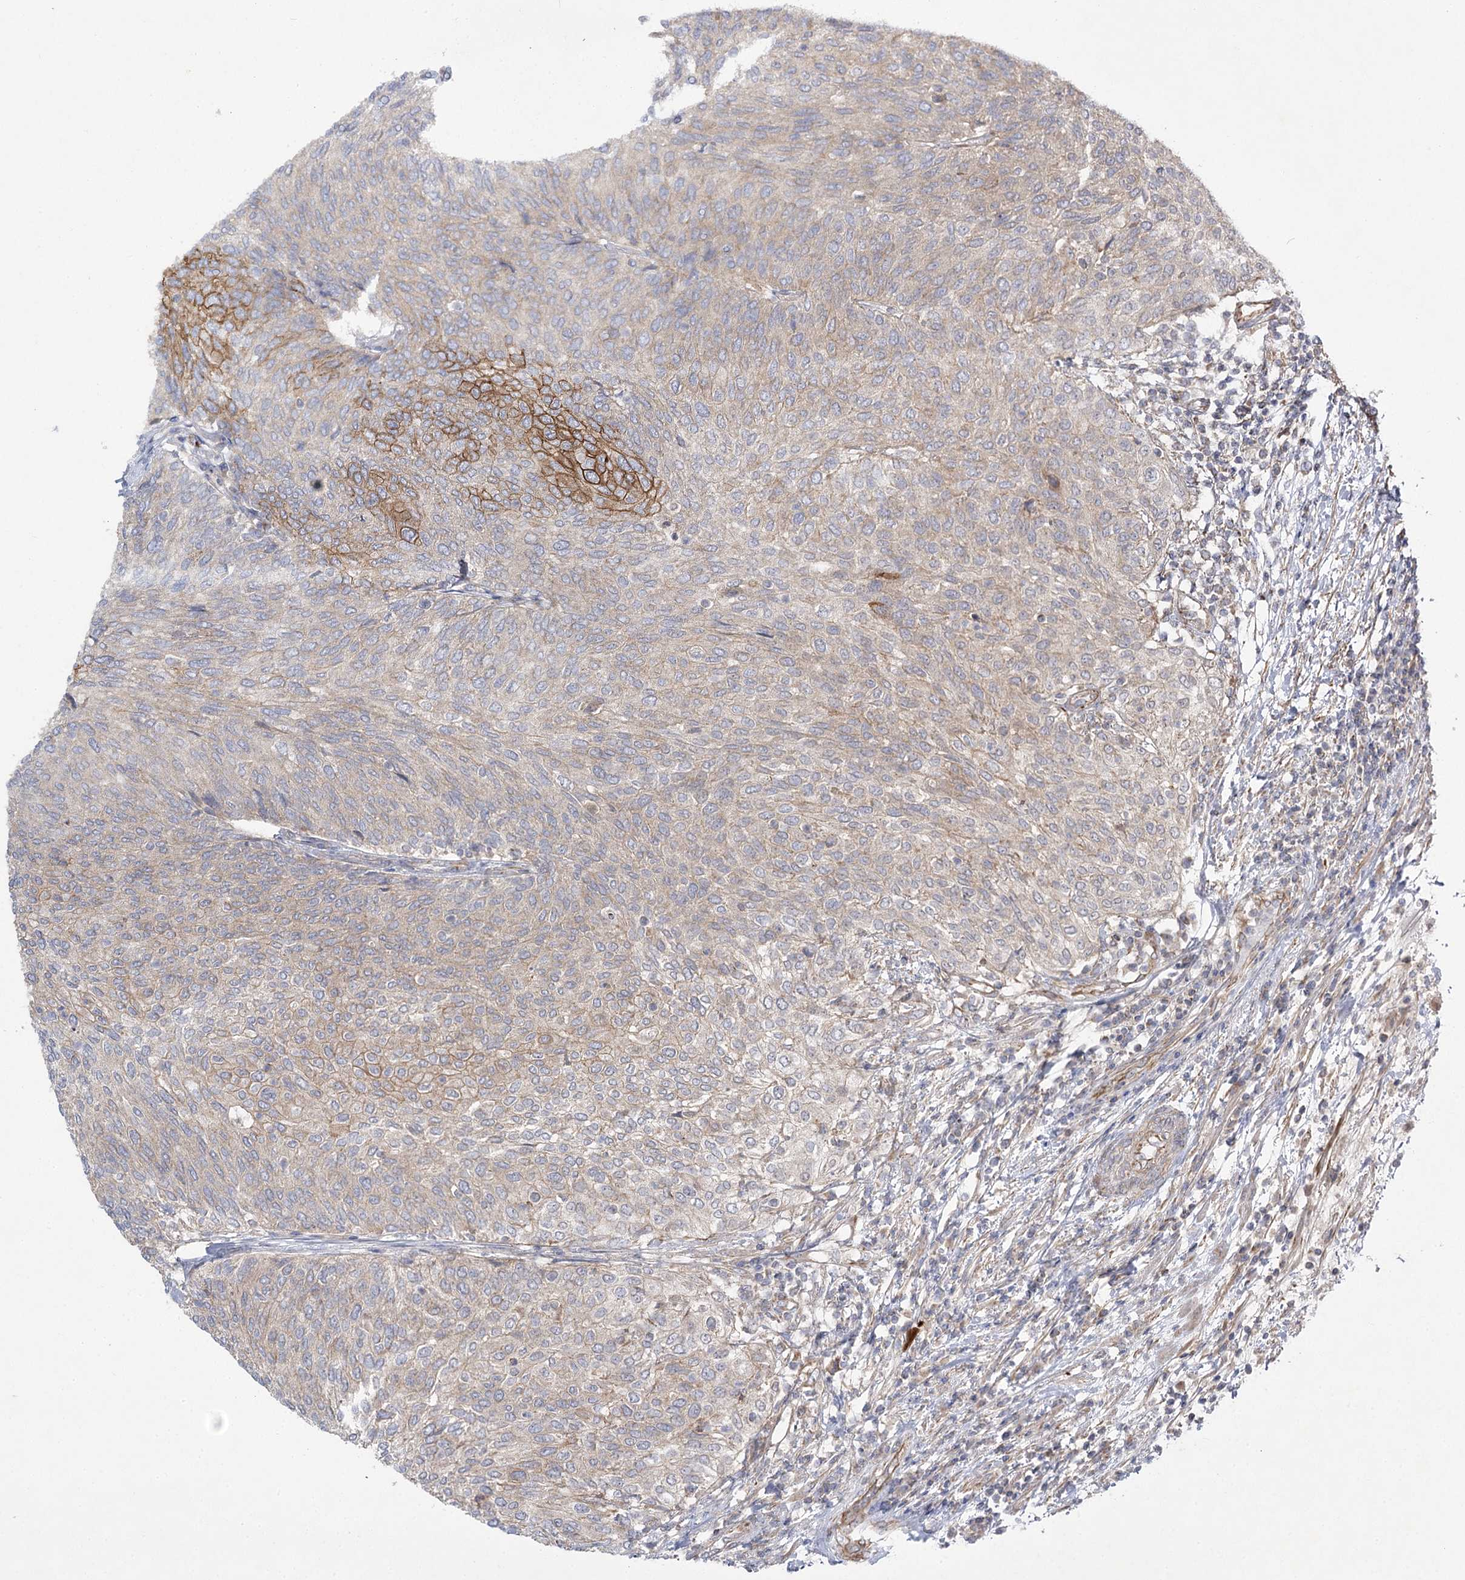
{"staining": {"intensity": "moderate", "quantity": "<25%", "location": "cytoplasmic/membranous"}, "tissue": "urothelial cancer", "cell_type": "Tumor cells", "image_type": "cancer", "snomed": [{"axis": "morphology", "description": "Urothelial carcinoma, Low grade"}, {"axis": "topography", "description": "Urinary bladder"}], "caption": "IHC of human urothelial cancer demonstrates low levels of moderate cytoplasmic/membranous positivity in about <25% of tumor cells. (DAB (3,3'-diaminobenzidine) IHC with brightfield microscopy, high magnification).", "gene": "KIAA0825", "patient": {"sex": "female", "age": 79}}